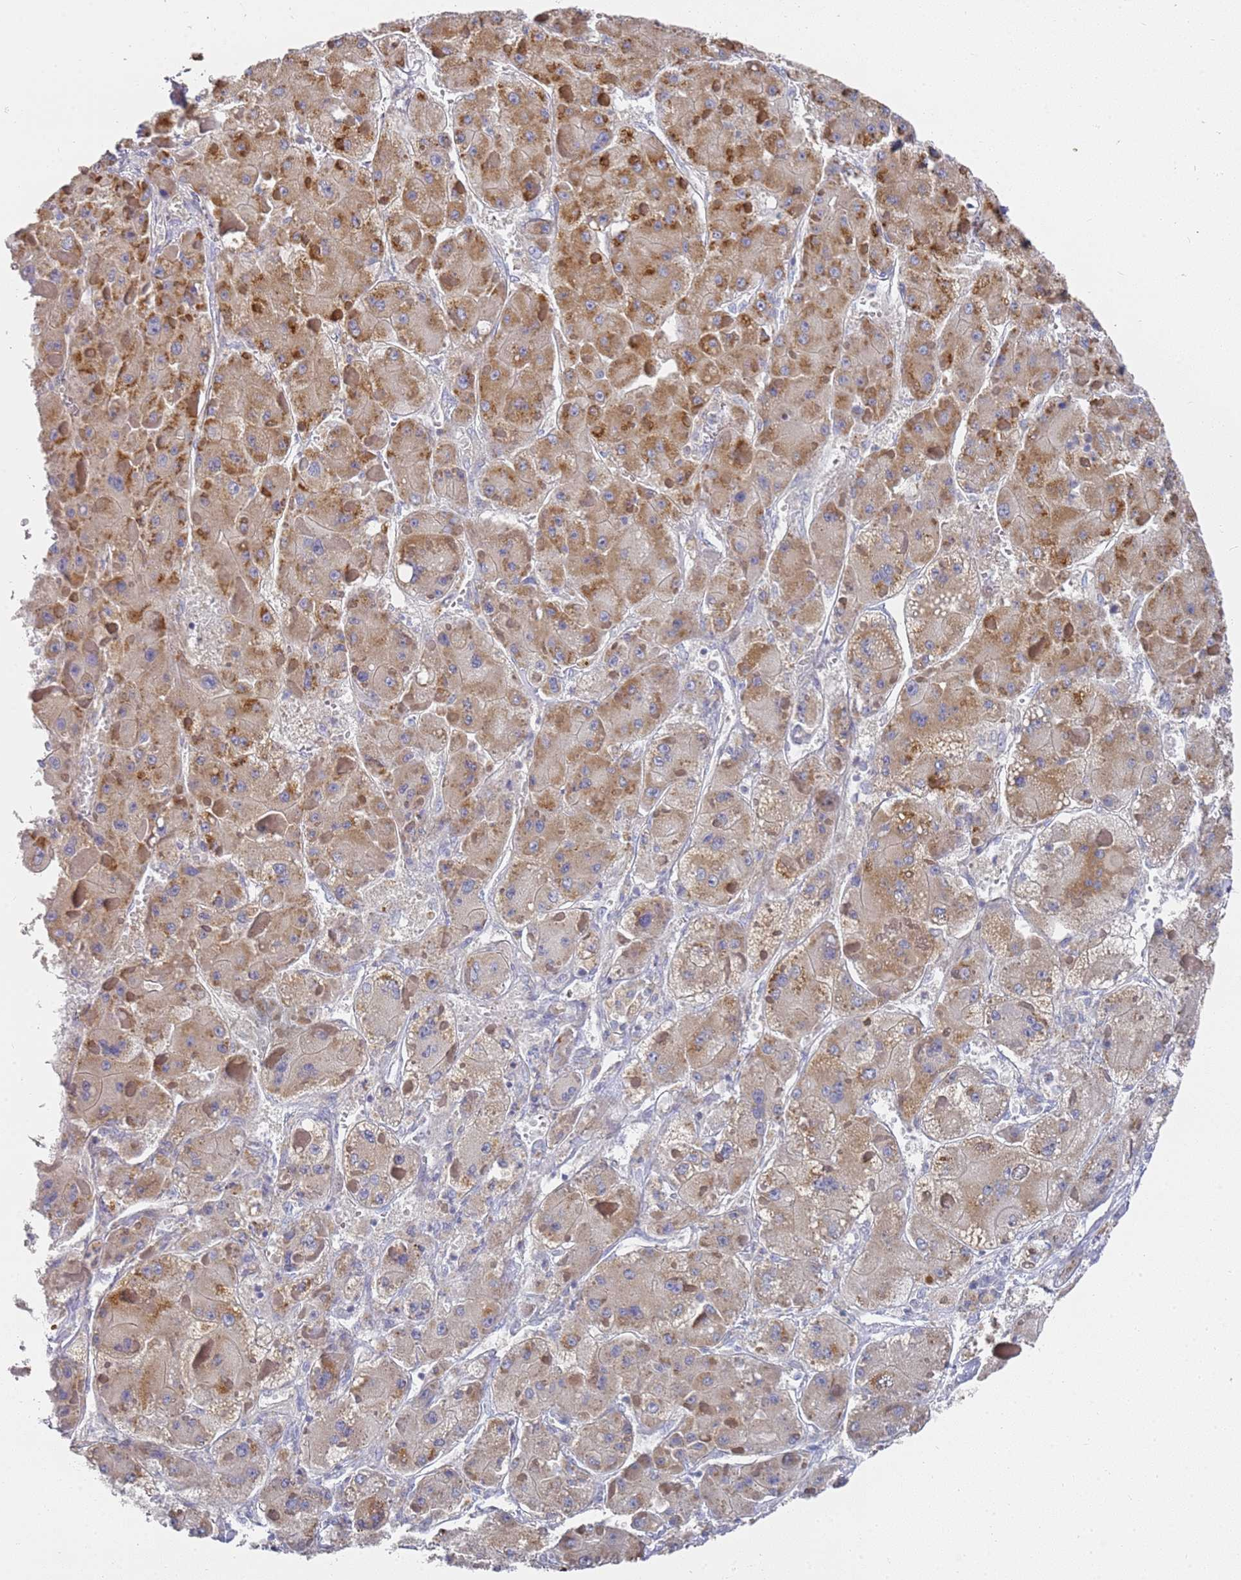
{"staining": {"intensity": "moderate", "quantity": ">75%", "location": "cytoplasmic/membranous"}, "tissue": "liver cancer", "cell_type": "Tumor cells", "image_type": "cancer", "snomed": [{"axis": "morphology", "description": "Carcinoma, Hepatocellular, NOS"}, {"axis": "topography", "description": "Liver"}], "caption": "Human liver cancer stained for a protein (brown) shows moderate cytoplasmic/membranous positive positivity in about >75% of tumor cells.", "gene": "SCAPER", "patient": {"sex": "female", "age": 73}}